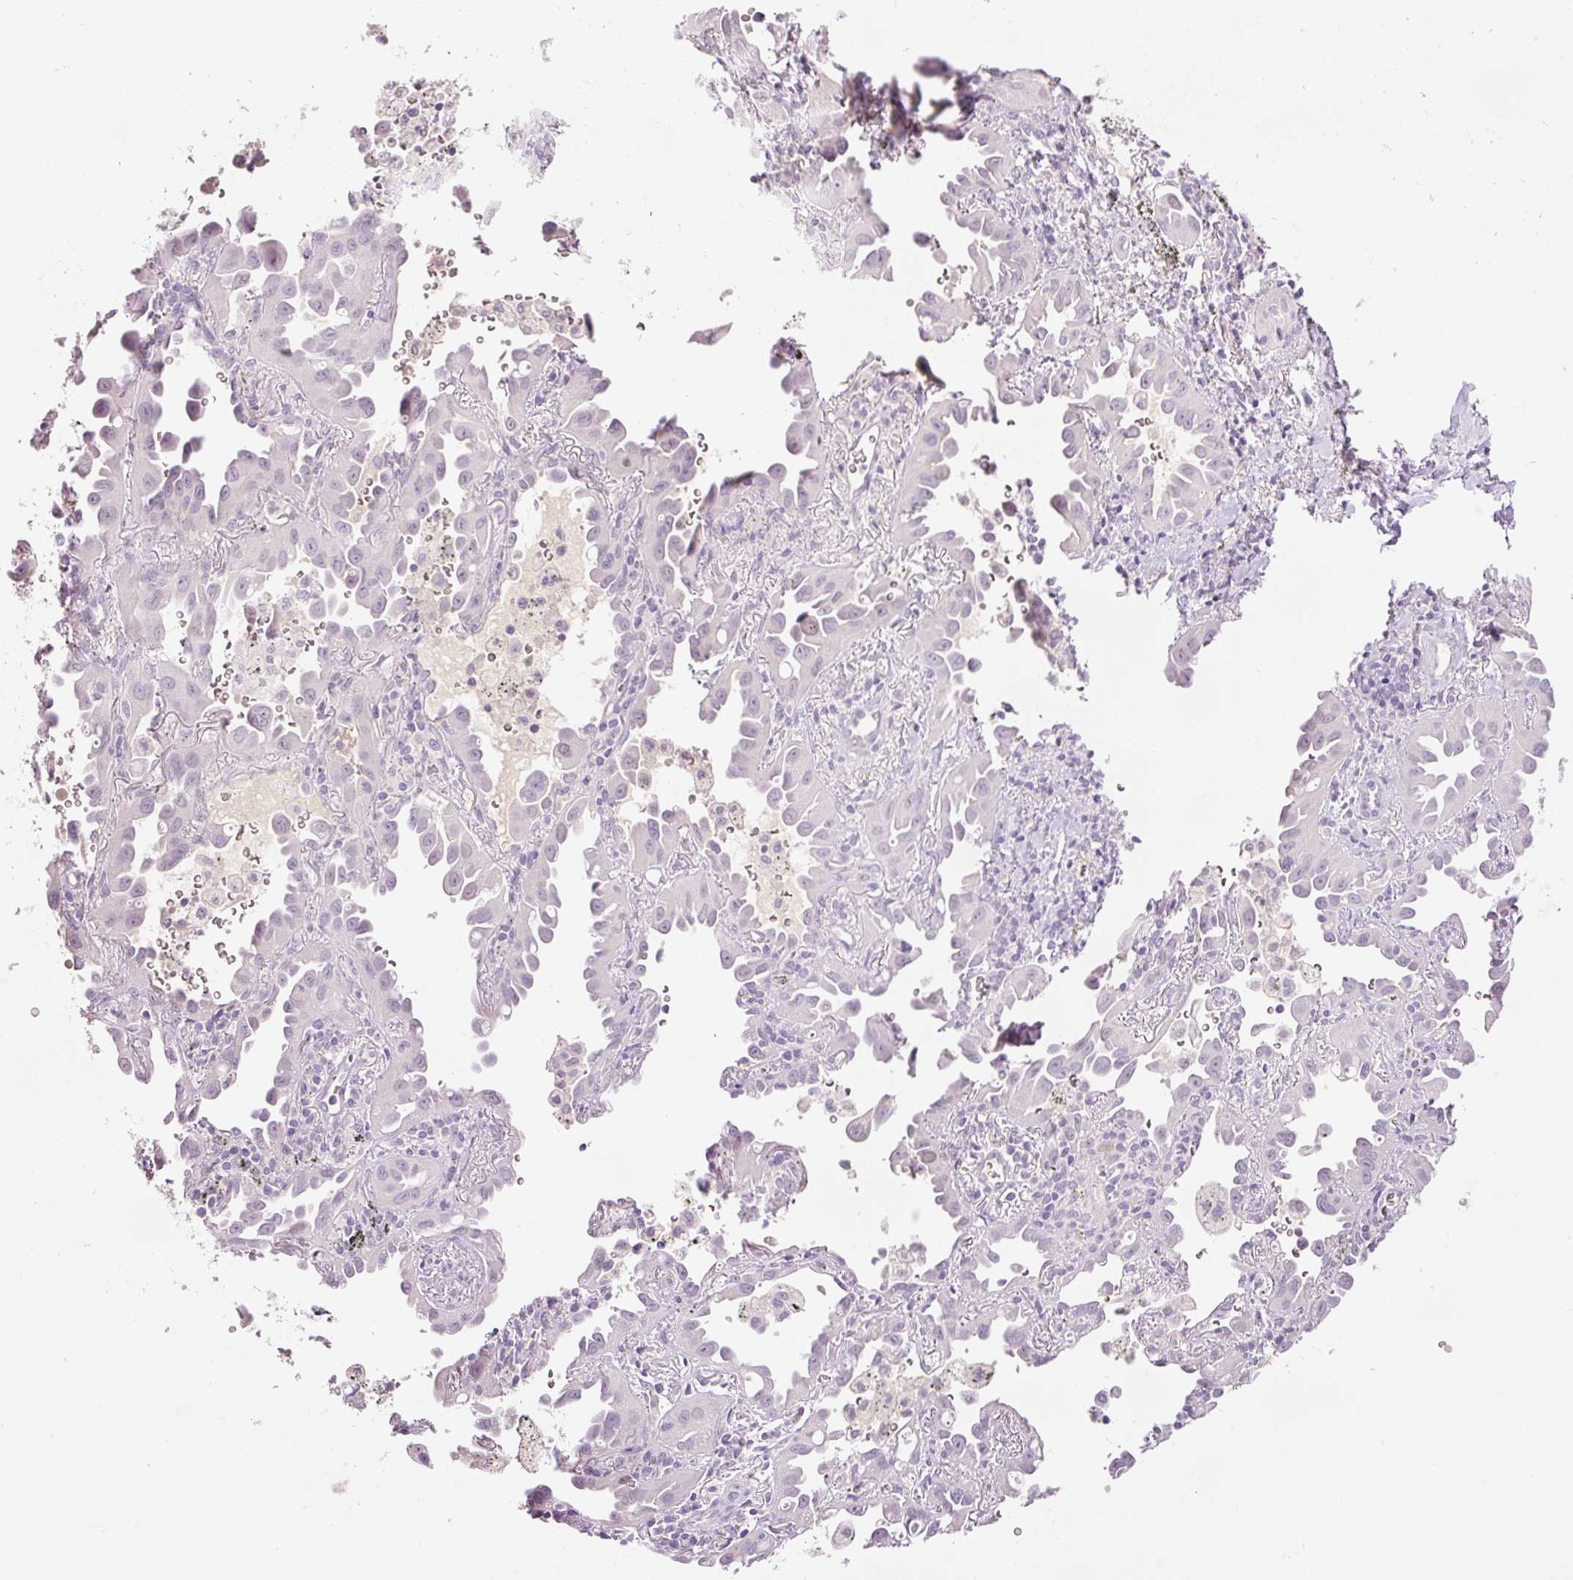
{"staining": {"intensity": "negative", "quantity": "none", "location": "none"}, "tissue": "lung cancer", "cell_type": "Tumor cells", "image_type": "cancer", "snomed": [{"axis": "morphology", "description": "Adenocarcinoma, NOS"}, {"axis": "topography", "description": "Lung"}], "caption": "High power microscopy histopathology image of an immunohistochemistry histopathology image of lung adenocarcinoma, revealing no significant staining in tumor cells.", "gene": "LY6G6D", "patient": {"sex": "male", "age": 68}}